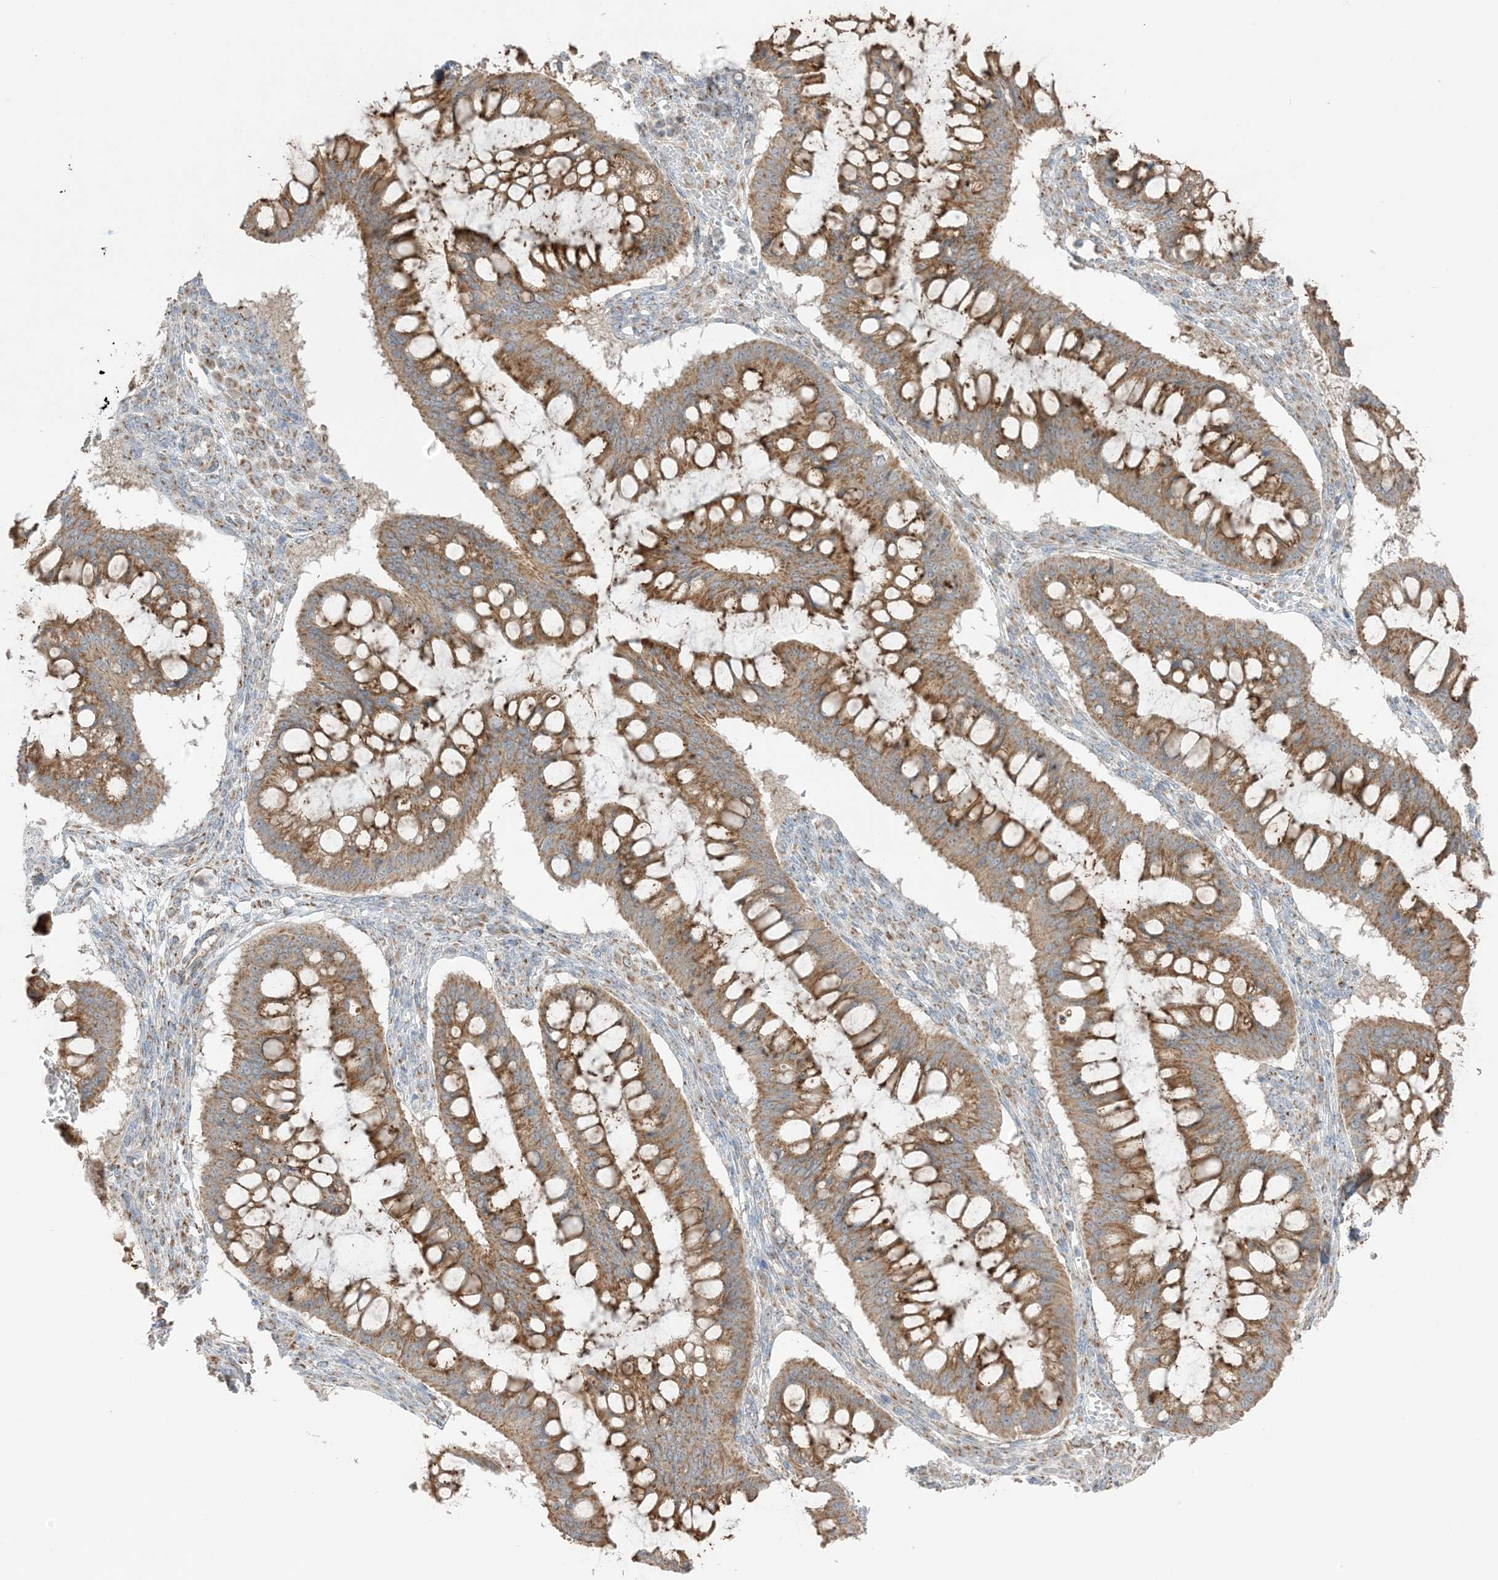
{"staining": {"intensity": "moderate", "quantity": ">75%", "location": "cytoplasmic/membranous"}, "tissue": "ovarian cancer", "cell_type": "Tumor cells", "image_type": "cancer", "snomed": [{"axis": "morphology", "description": "Cystadenocarcinoma, mucinous, NOS"}, {"axis": "topography", "description": "Ovary"}], "caption": "Moderate cytoplasmic/membranous staining for a protein is appreciated in approximately >75% of tumor cells of ovarian cancer (mucinous cystadenocarcinoma) using immunohistochemistry.", "gene": "SLC25A12", "patient": {"sex": "female", "age": 73}}